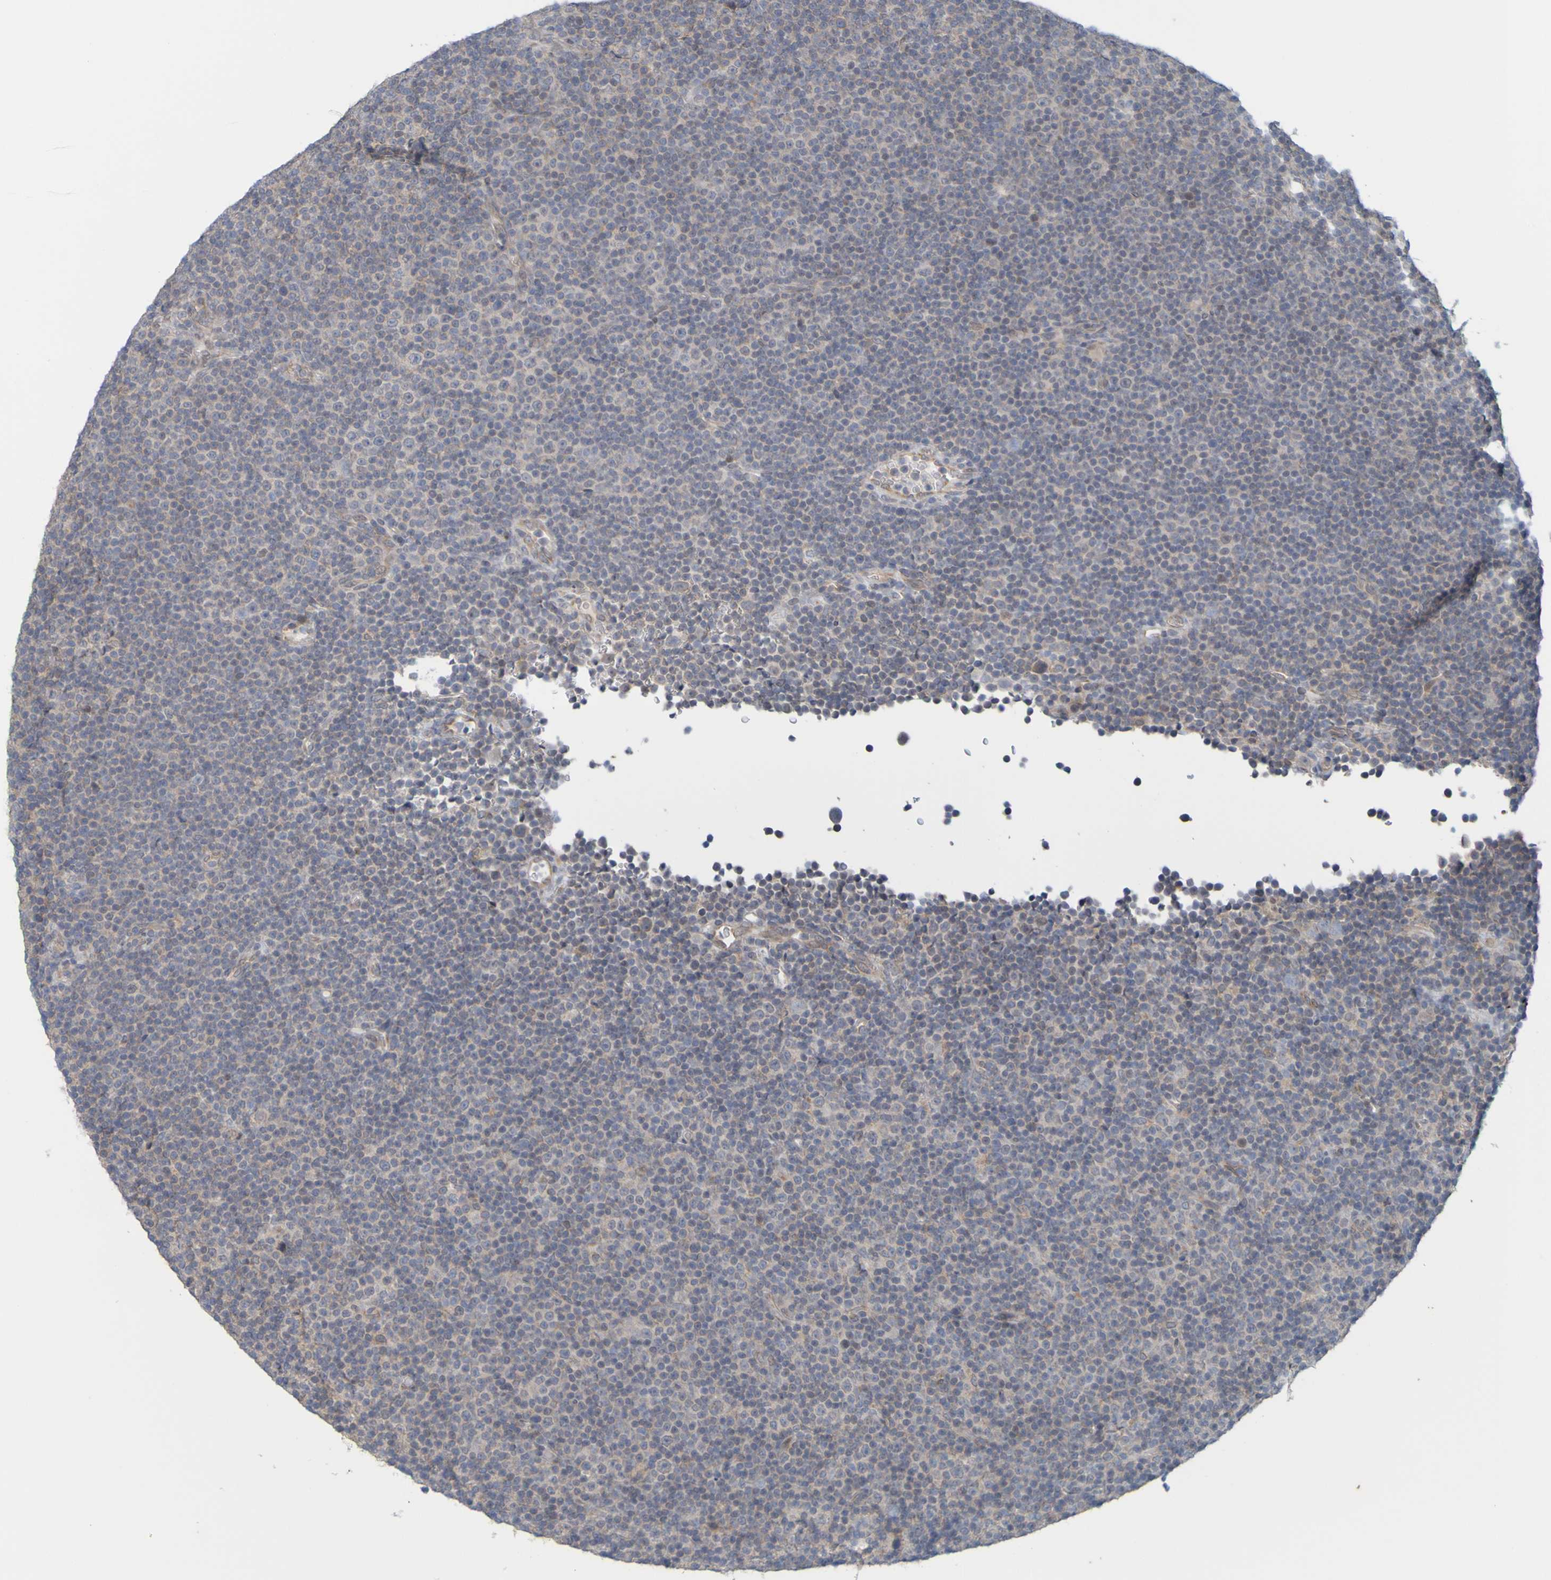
{"staining": {"intensity": "weak", "quantity": ">75%", "location": "cytoplasmic/membranous"}, "tissue": "lymphoma", "cell_type": "Tumor cells", "image_type": "cancer", "snomed": [{"axis": "morphology", "description": "Malignant lymphoma, non-Hodgkin's type, Low grade"}, {"axis": "topography", "description": "Lymph node"}], "caption": "Low-grade malignant lymphoma, non-Hodgkin's type stained with a protein marker reveals weak staining in tumor cells.", "gene": "MOGS", "patient": {"sex": "female", "age": 67}}